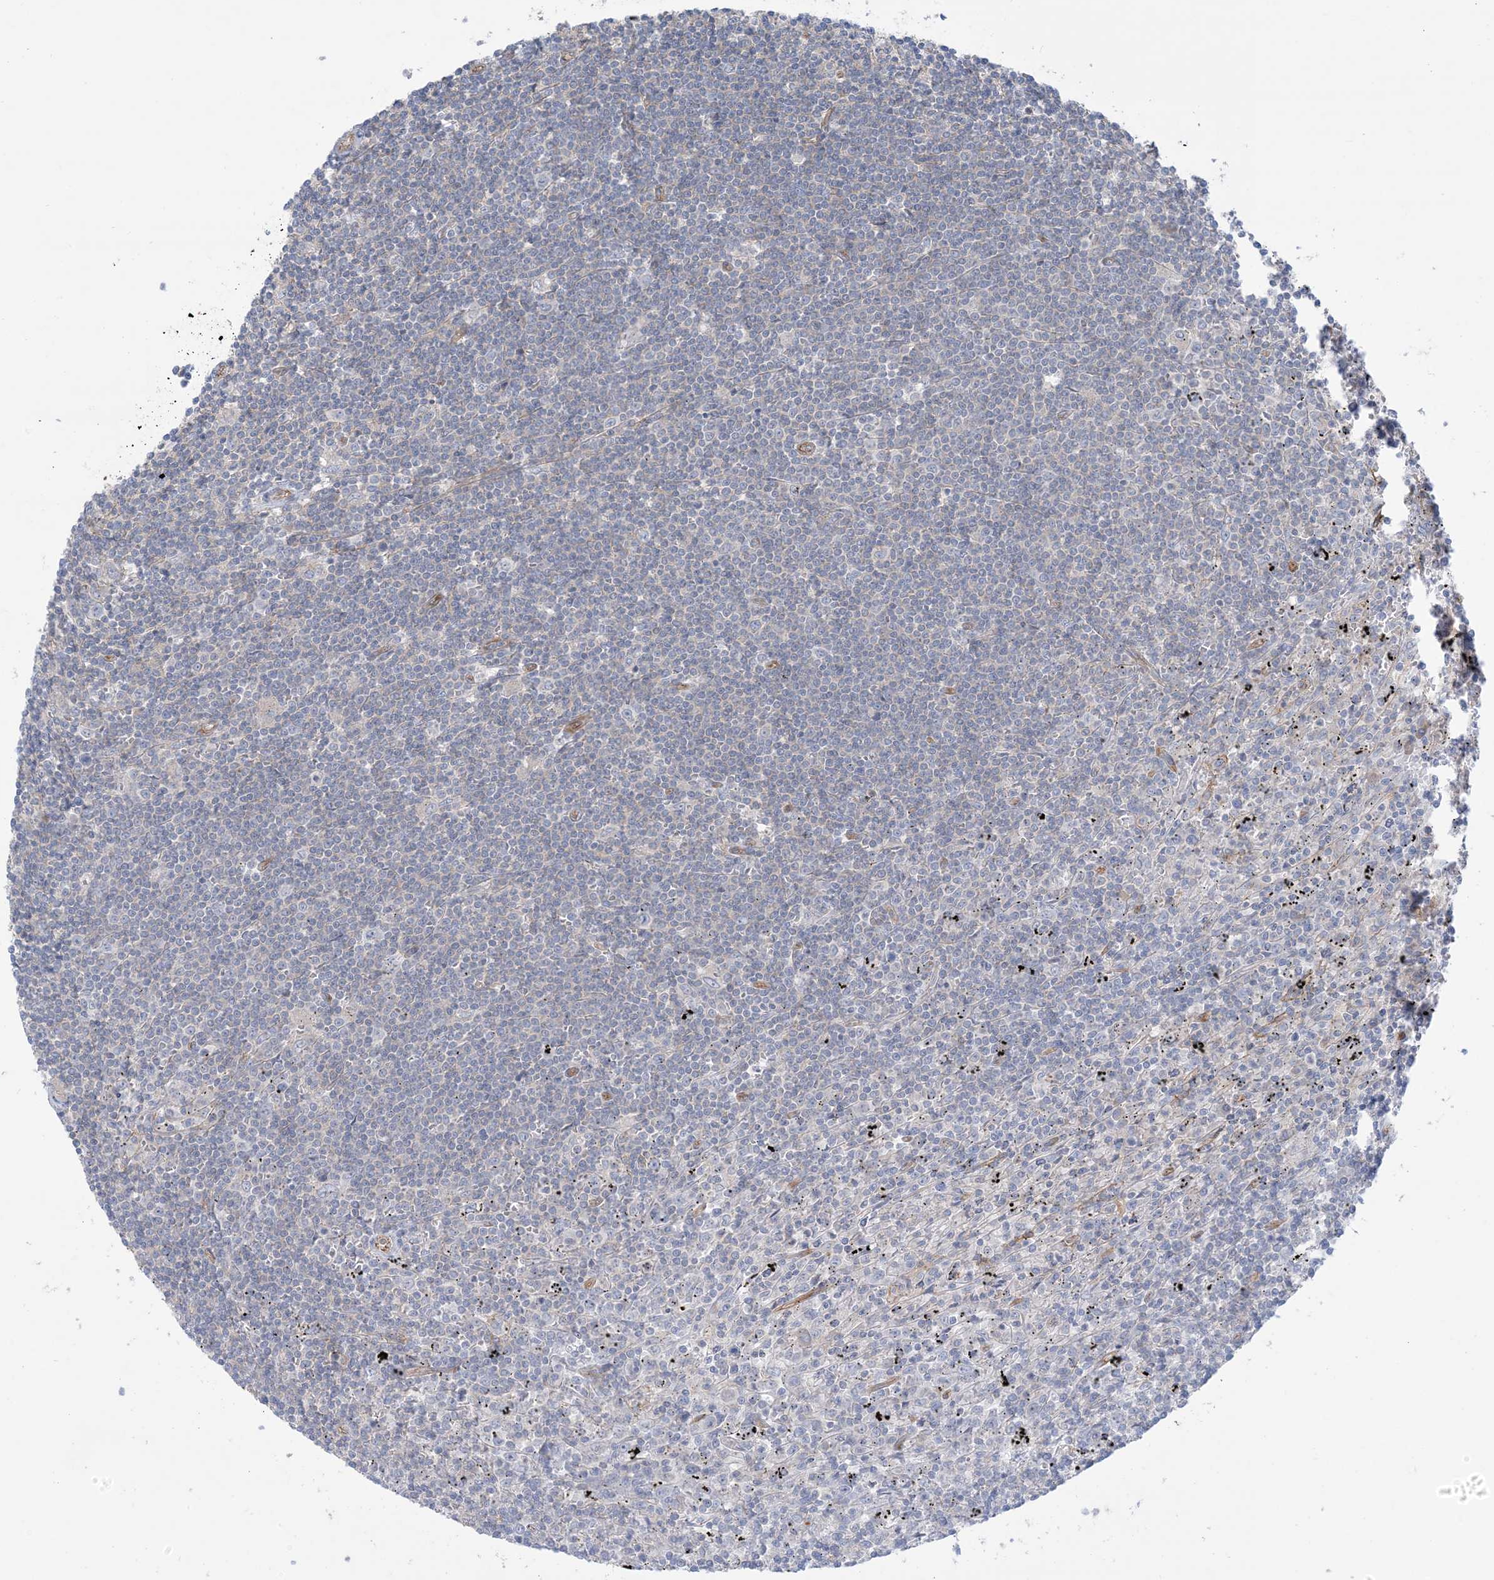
{"staining": {"intensity": "negative", "quantity": "none", "location": "none"}, "tissue": "lymphoma", "cell_type": "Tumor cells", "image_type": "cancer", "snomed": [{"axis": "morphology", "description": "Malignant lymphoma, non-Hodgkin's type, Low grade"}, {"axis": "topography", "description": "Spleen"}], "caption": "Lymphoma stained for a protein using IHC displays no staining tumor cells.", "gene": "CCNY", "patient": {"sex": "male", "age": 76}}